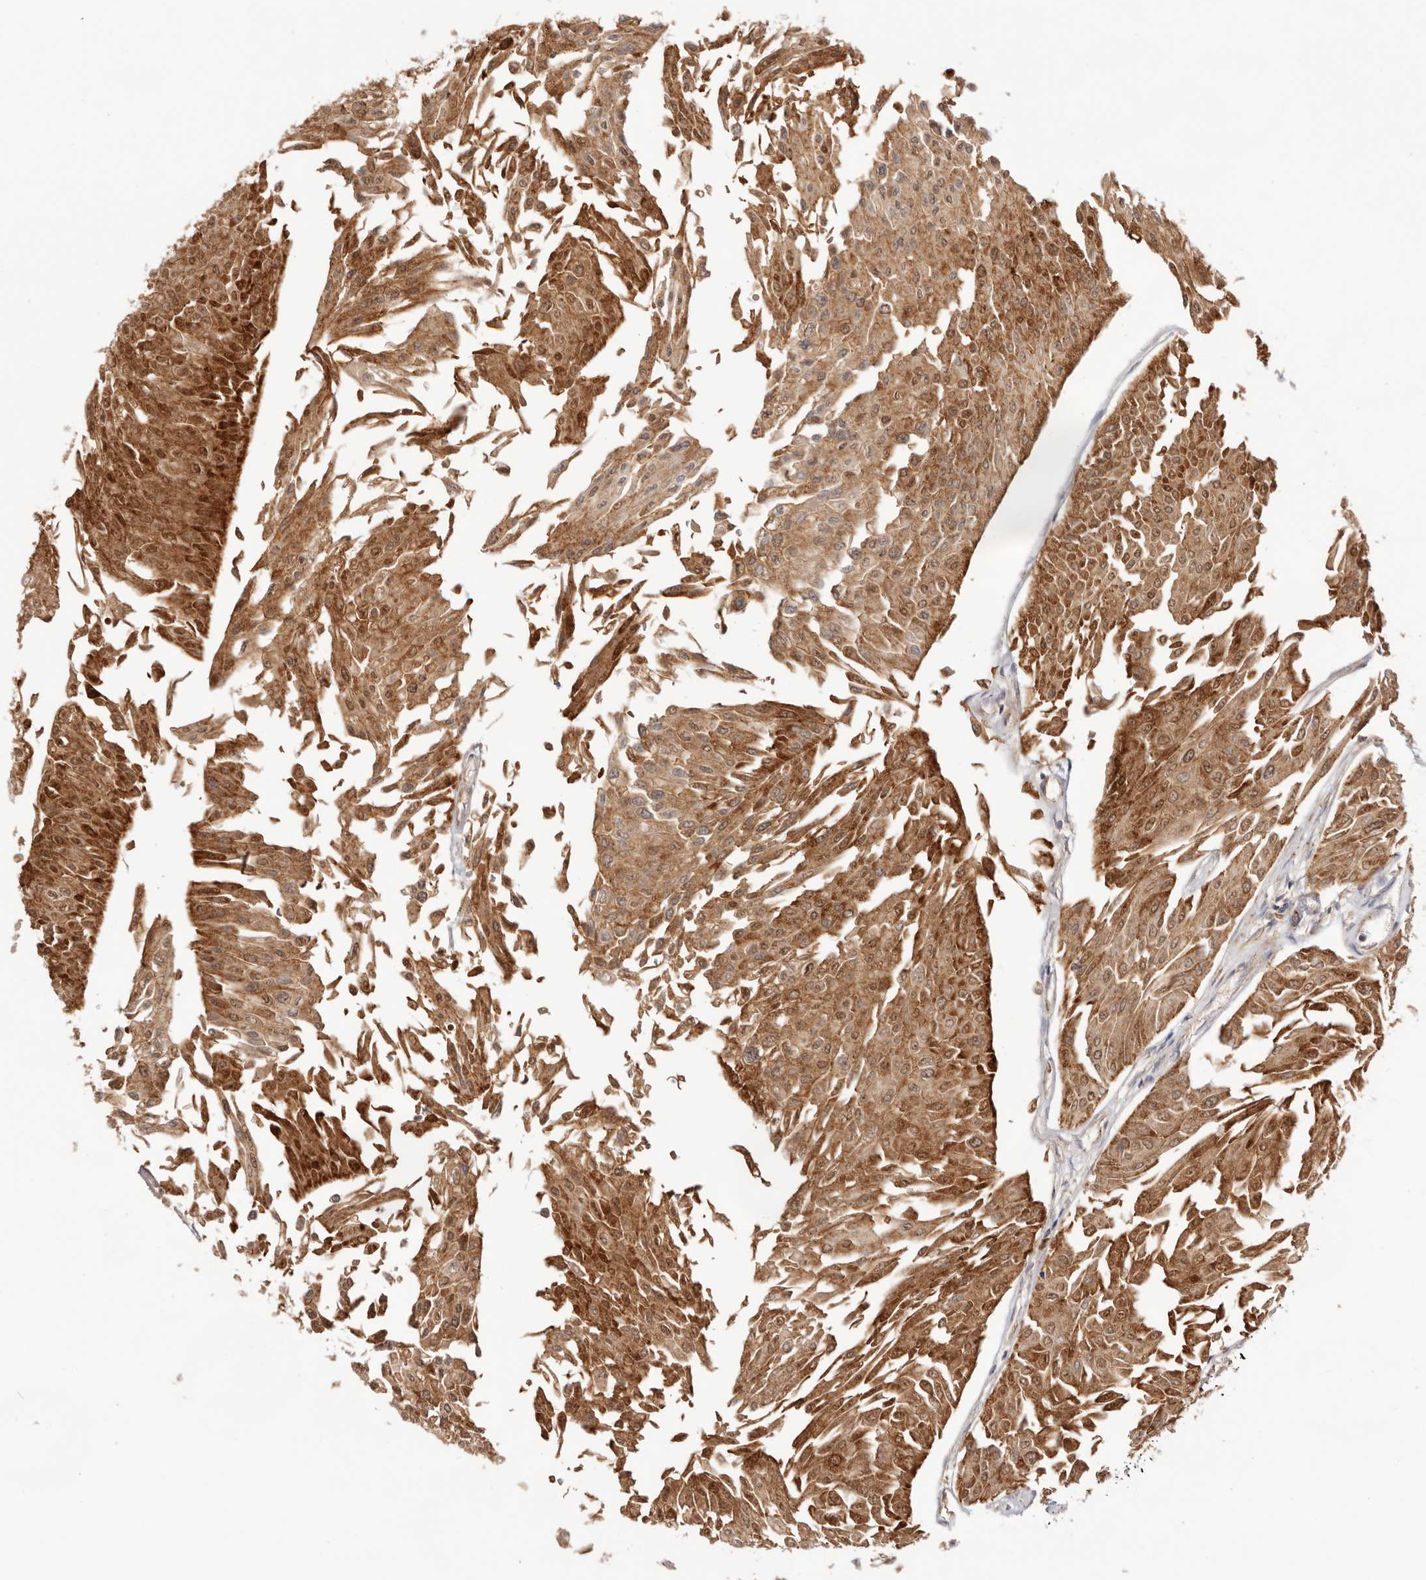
{"staining": {"intensity": "moderate", "quantity": ">75%", "location": "cytoplasmic/membranous"}, "tissue": "urothelial cancer", "cell_type": "Tumor cells", "image_type": "cancer", "snomed": [{"axis": "morphology", "description": "Urothelial carcinoma, Low grade"}, {"axis": "topography", "description": "Urinary bladder"}], "caption": "Protein staining demonstrates moderate cytoplasmic/membranous expression in about >75% of tumor cells in urothelial cancer.", "gene": "RNF213", "patient": {"sex": "male", "age": 67}}